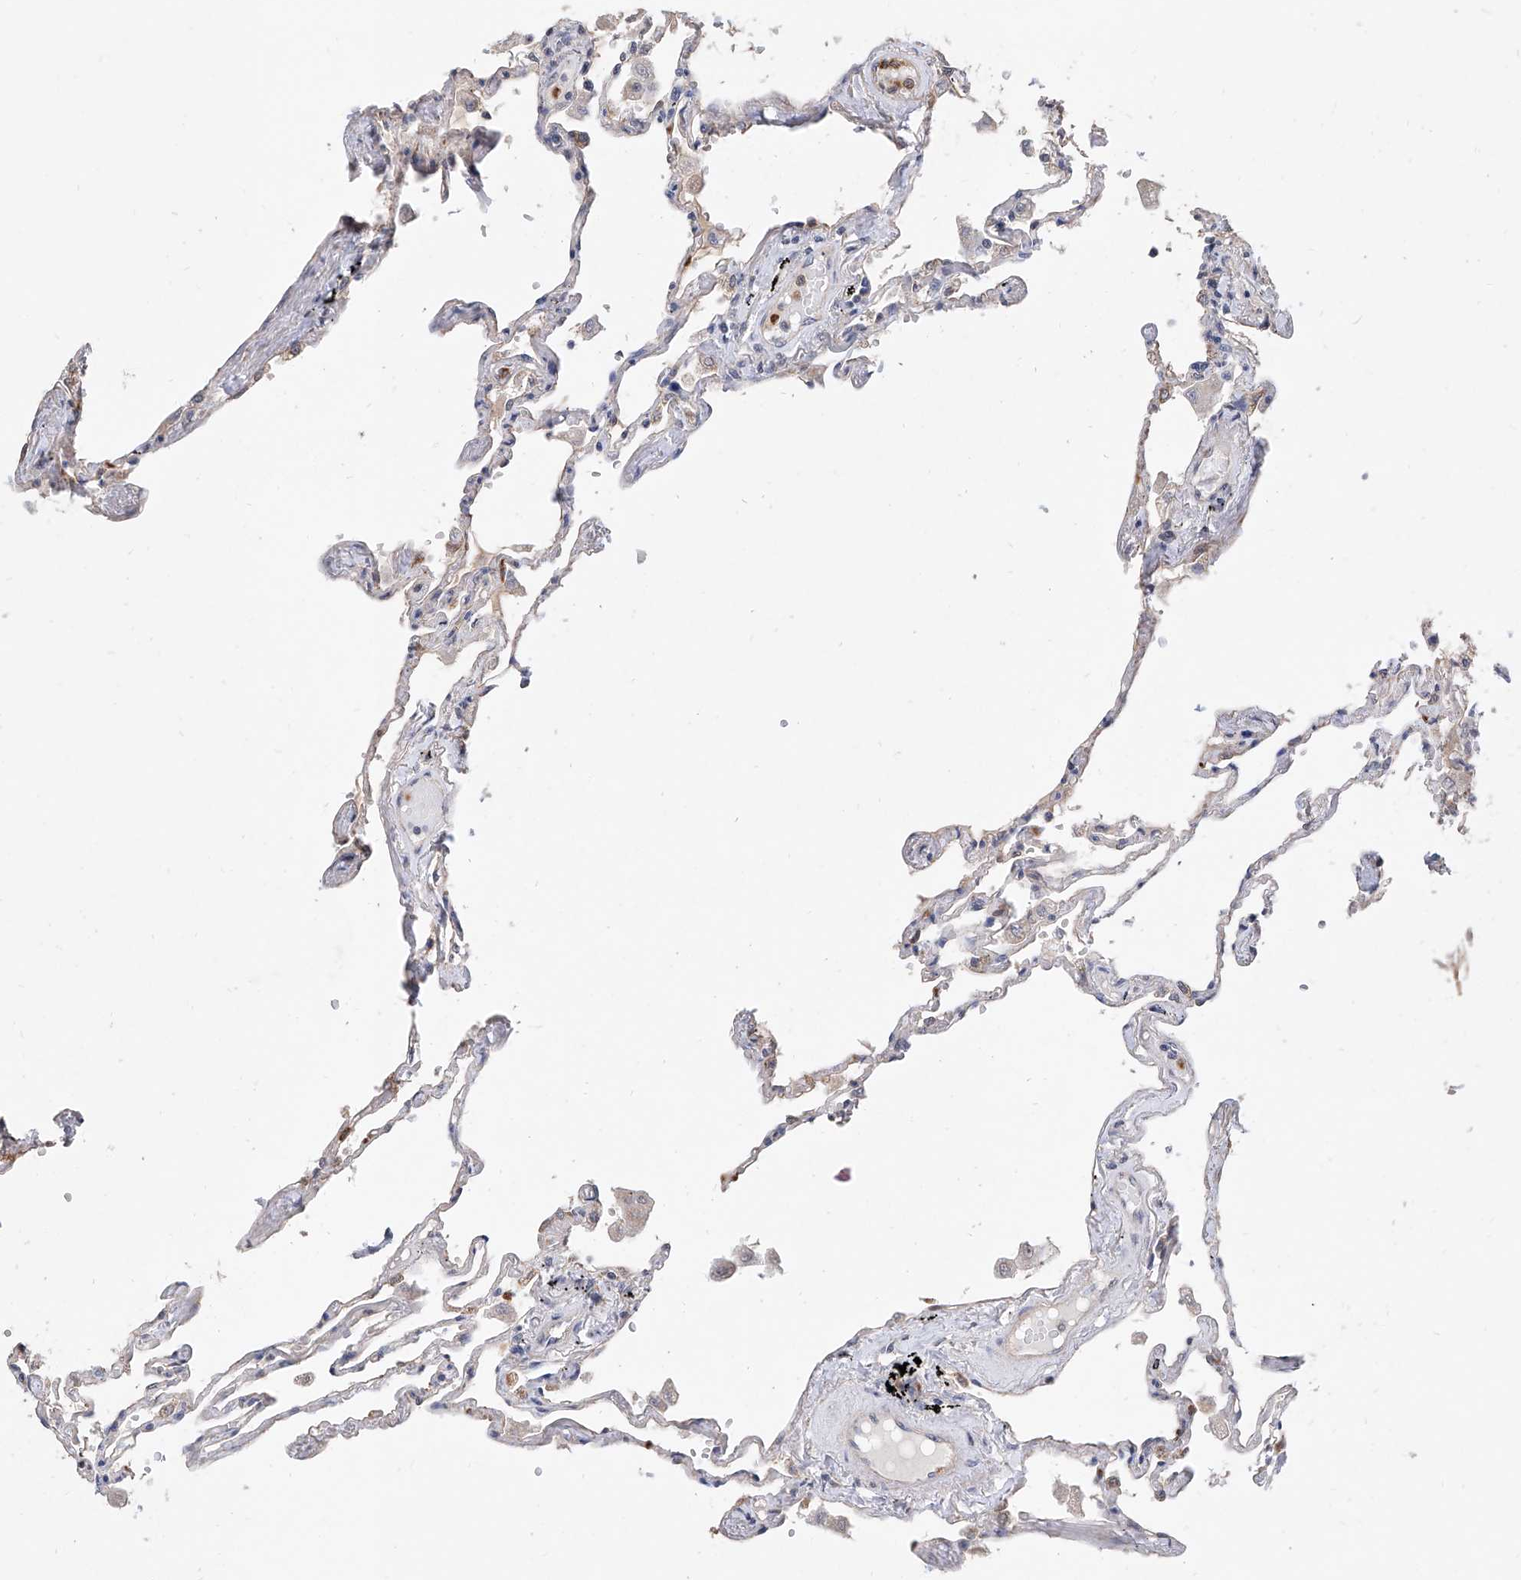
{"staining": {"intensity": "moderate", "quantity": "<25%", "location": "cytoplasmic/membranous"}, "tissue": "lung", "cell_type": "Alveolar cells", "image_type": "normal", "snomed": [{"axis": "morphology", "description": "Normal tissue, NOS"}, {"axis": "topography", "description": "Lung"}], "caption": "The histopathology image shows staining of benign lung, revealing moderate cytoplasmic/membranous protein staining (brown color) within alveolar cells.", "gene": "MFSD4B", "patient": {"sex": "female", "age": 67}}